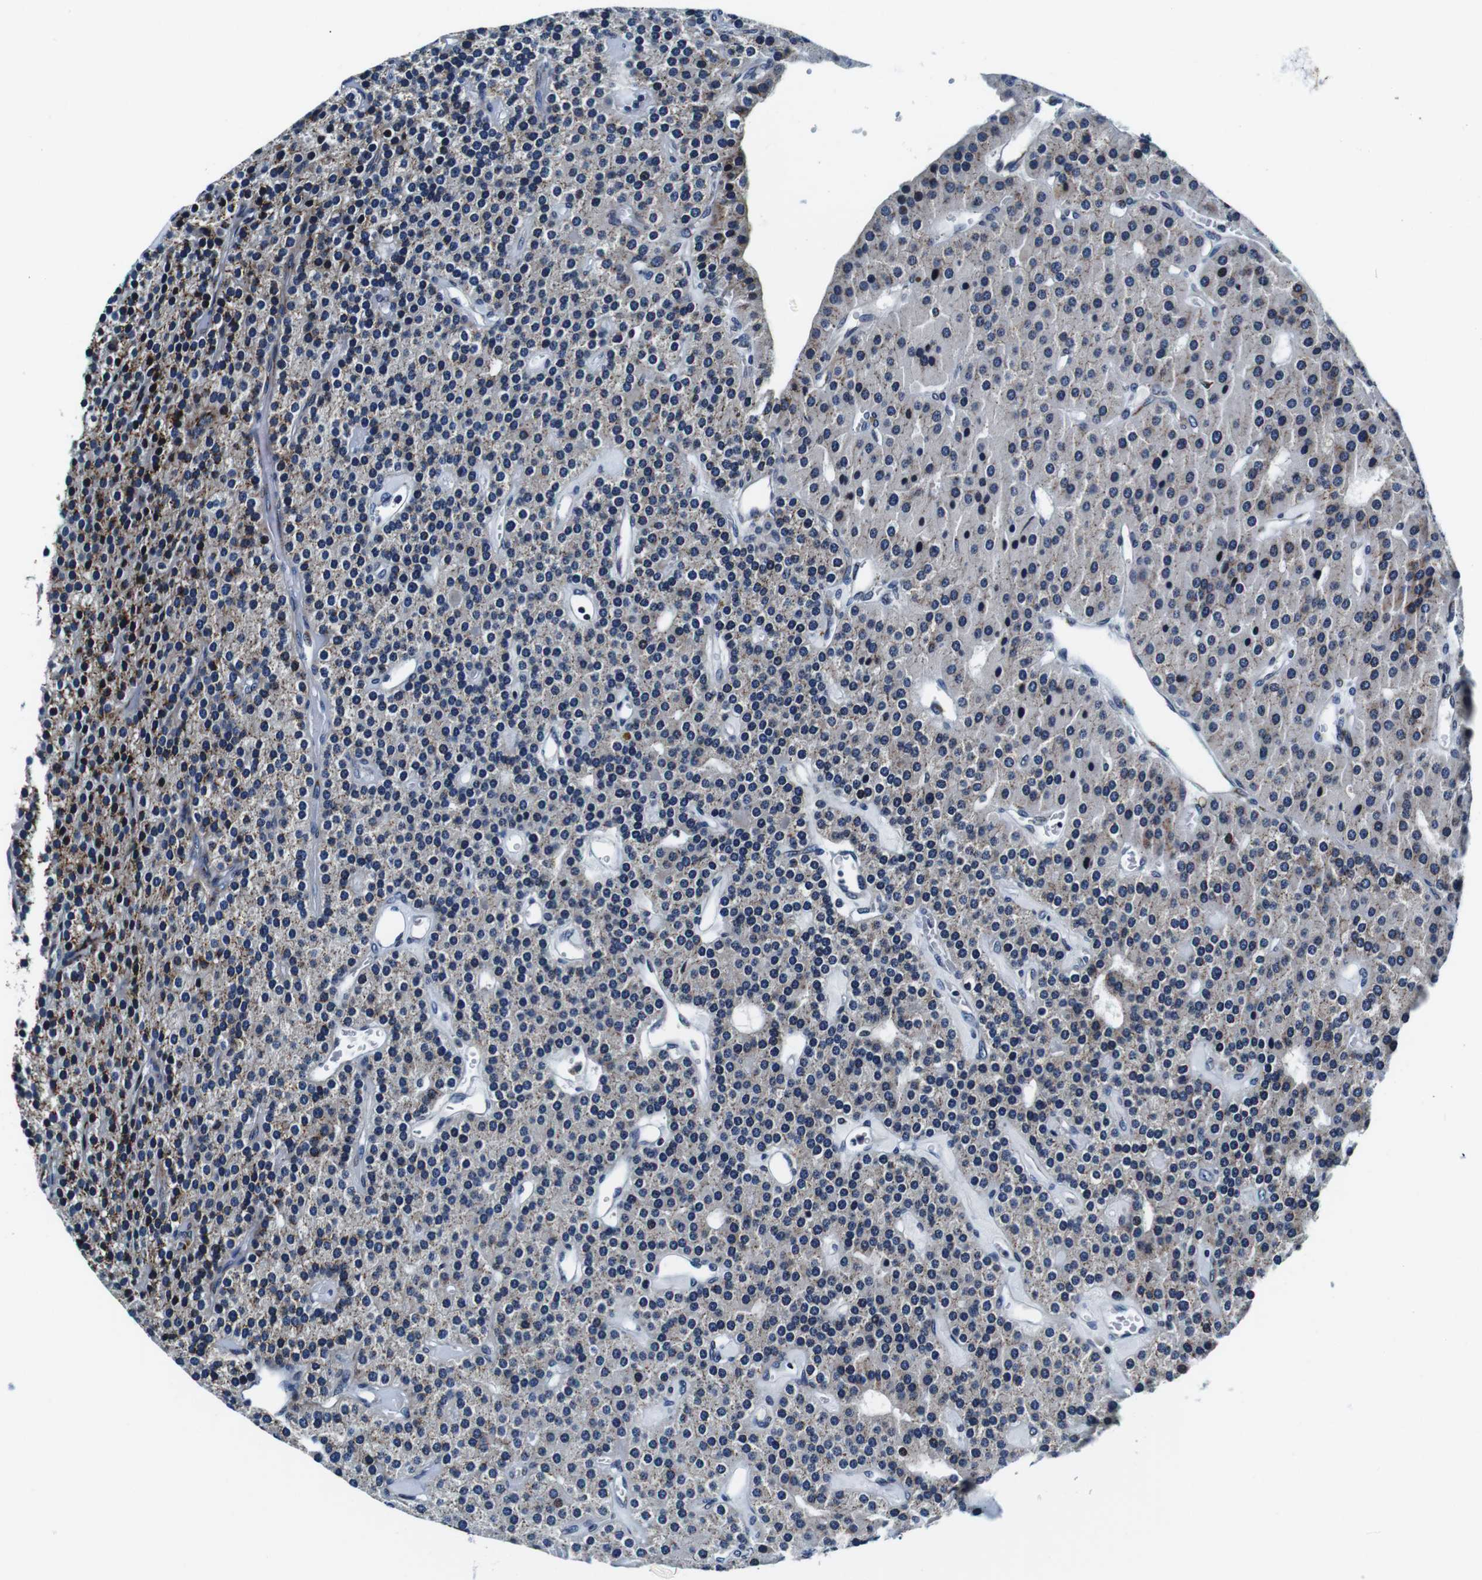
{"staining": {"intensity": "moderate", "quantity": "25%-75%", "location": "cytoplasmic/membranous"}, "tissue": "parathyroid gland", "cell_type": "Glandular cells", "image_type": "normal", "snomed": [{"axis": "morphology", "description": "Normal tissue, NOS"}, {"axis": "morphology", "description": "Adenoma, NOS"}, {"axis": "topography", "description": "Parathyroid gland"}], "caption": "Immunohistochemical staining of normal human parathyroid gland shows 25%-75% levels of moderate cytoplasmic/membranous protein positivity in approximately 25%-75% of glandular cells.", "gene": "FAR2", "patient": {"sex": "female", "age": 86}}